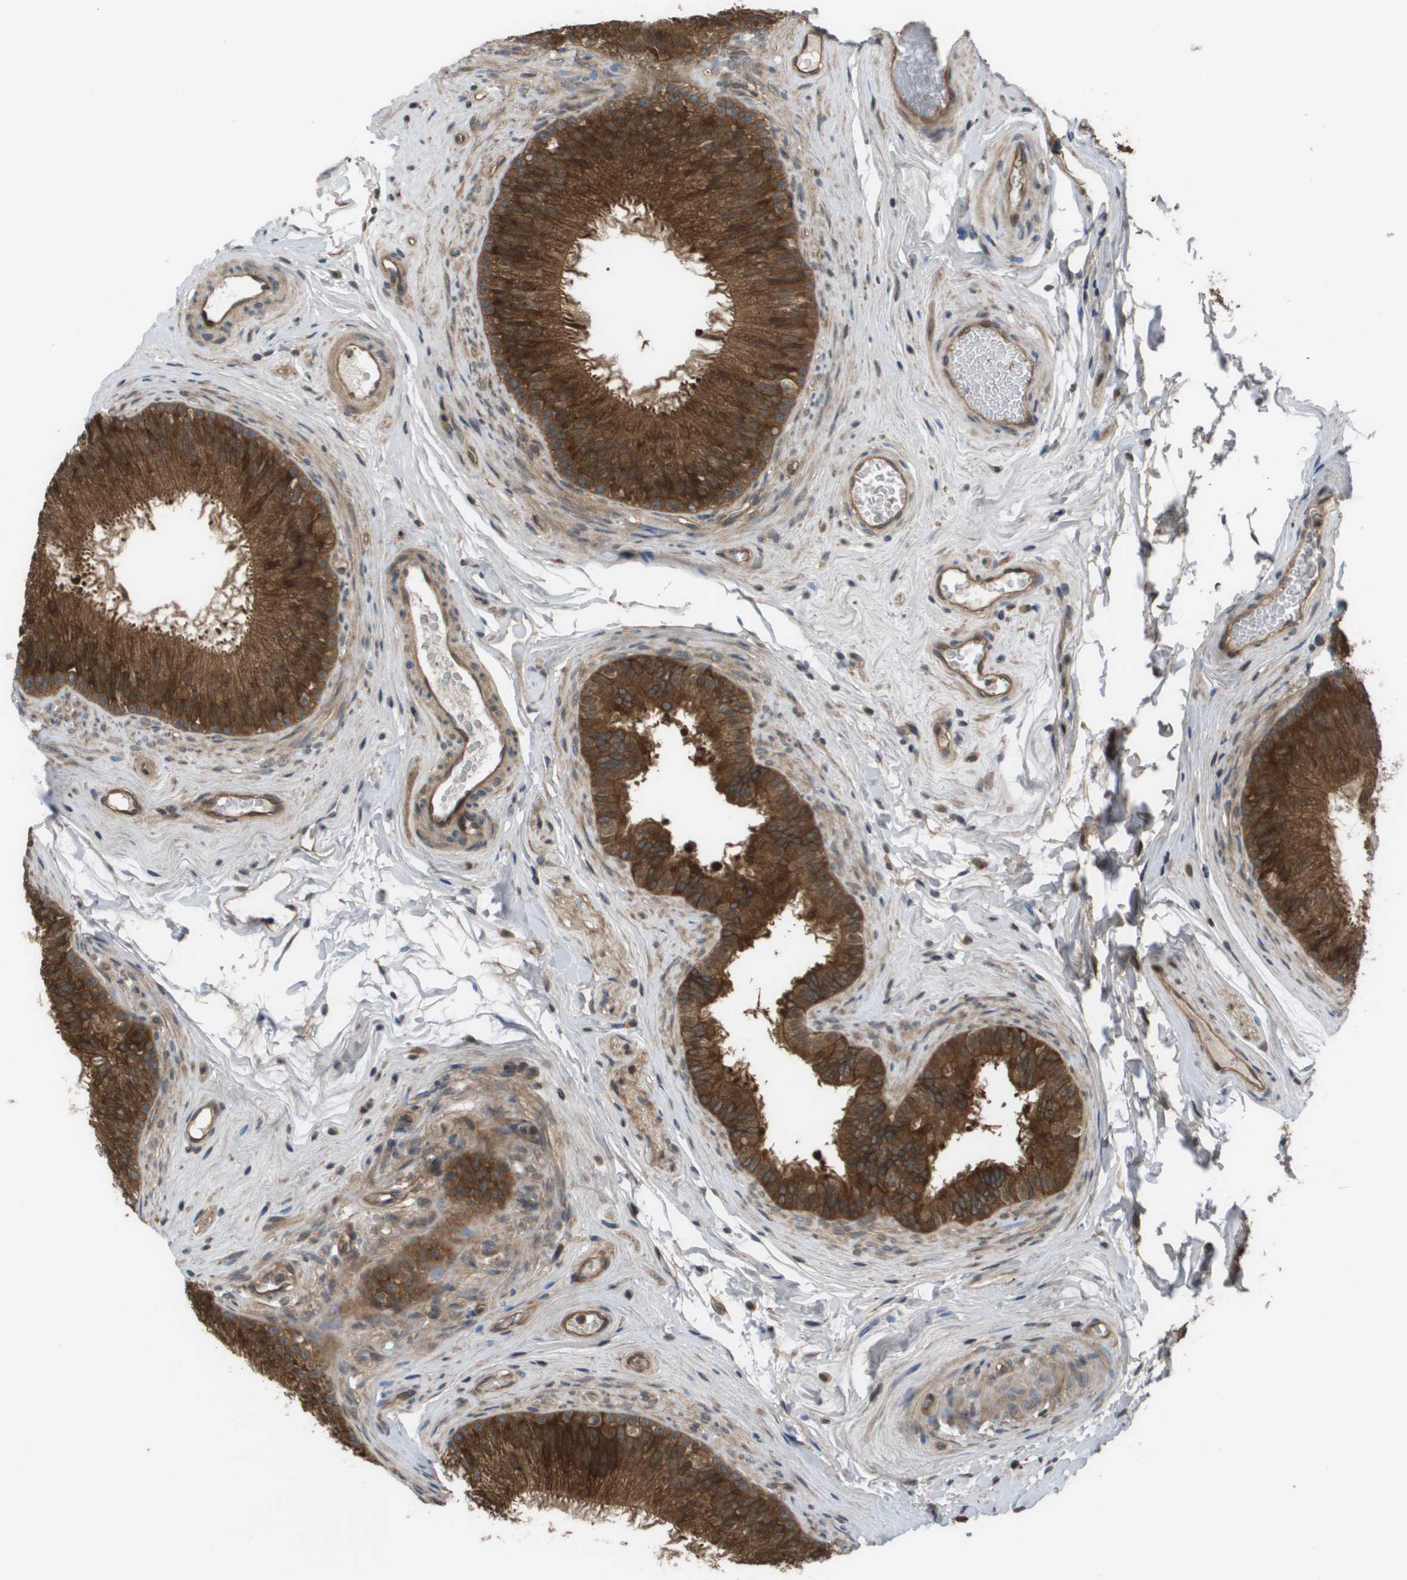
{"staining": {"intensity": "strong", "quantity": ">75%", "location": "cytoplasmic/membranous,nuclear"}, "tissue": "epididymis", "cell_type": "Glandular cells", "image_type": "normal", "snomed": [{"axis": "morphology", "description": "Normal tissue, NOS"}, {"axis": "topography", "description": "Testis"}, {"axis": "topography", "description": "Epididymis"}], "caption": "A micrograph of epididymis stained for a protein shows strong cytoplasmic/membranous,nuclear brown staining in glandular cells.", "gene": "CTPS2", "patient": {"sex": "male", "age": 36}}